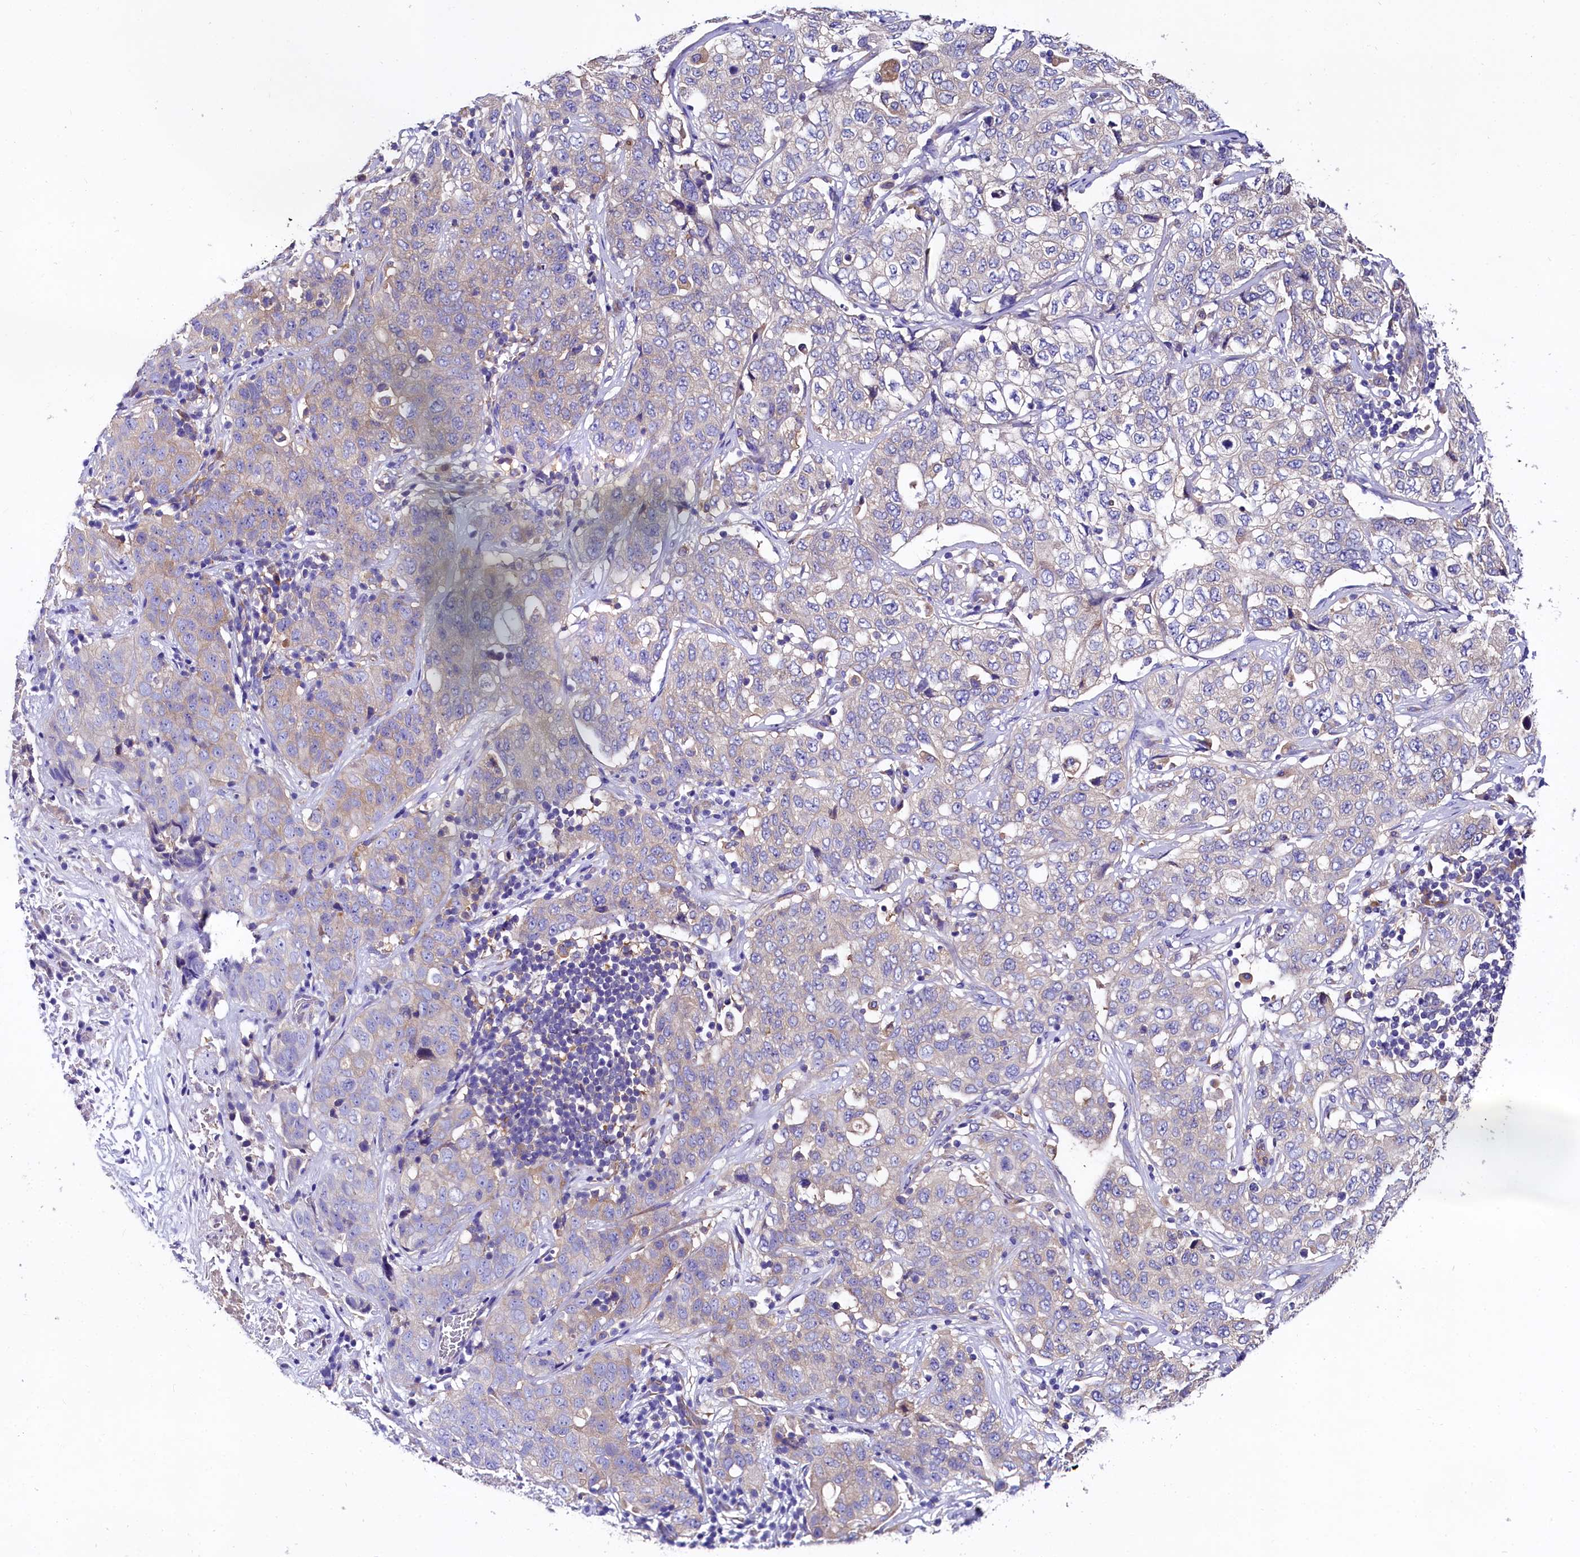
{"staining": {"intensity": "moderate", "quantity": "<25%", "location": "cytoplasmic/membranous"}, "tissue": "stomach cancer", "cell_type": "Tumor cells", "image_type": "cancer", "snomed": [{"axis": "morphology", "description": "Normal tissue, NOS"}, {"axis": "morphology", "description": "Adenocarcinoma, NOS"}, {"axis": "topography", "description": "Lymph node"}, {"axis": "topography", "description": "Stomach"}], "caption": "Protein staining by immunohistochemistry (IHC) exhibits moderate cytoplasmic/membranous expression in approximately <25% of tumor cells in stomach cancer (adenocarcinoma).", "gene": "QARS1", "patient": {"sex": "male", "age": 48}}